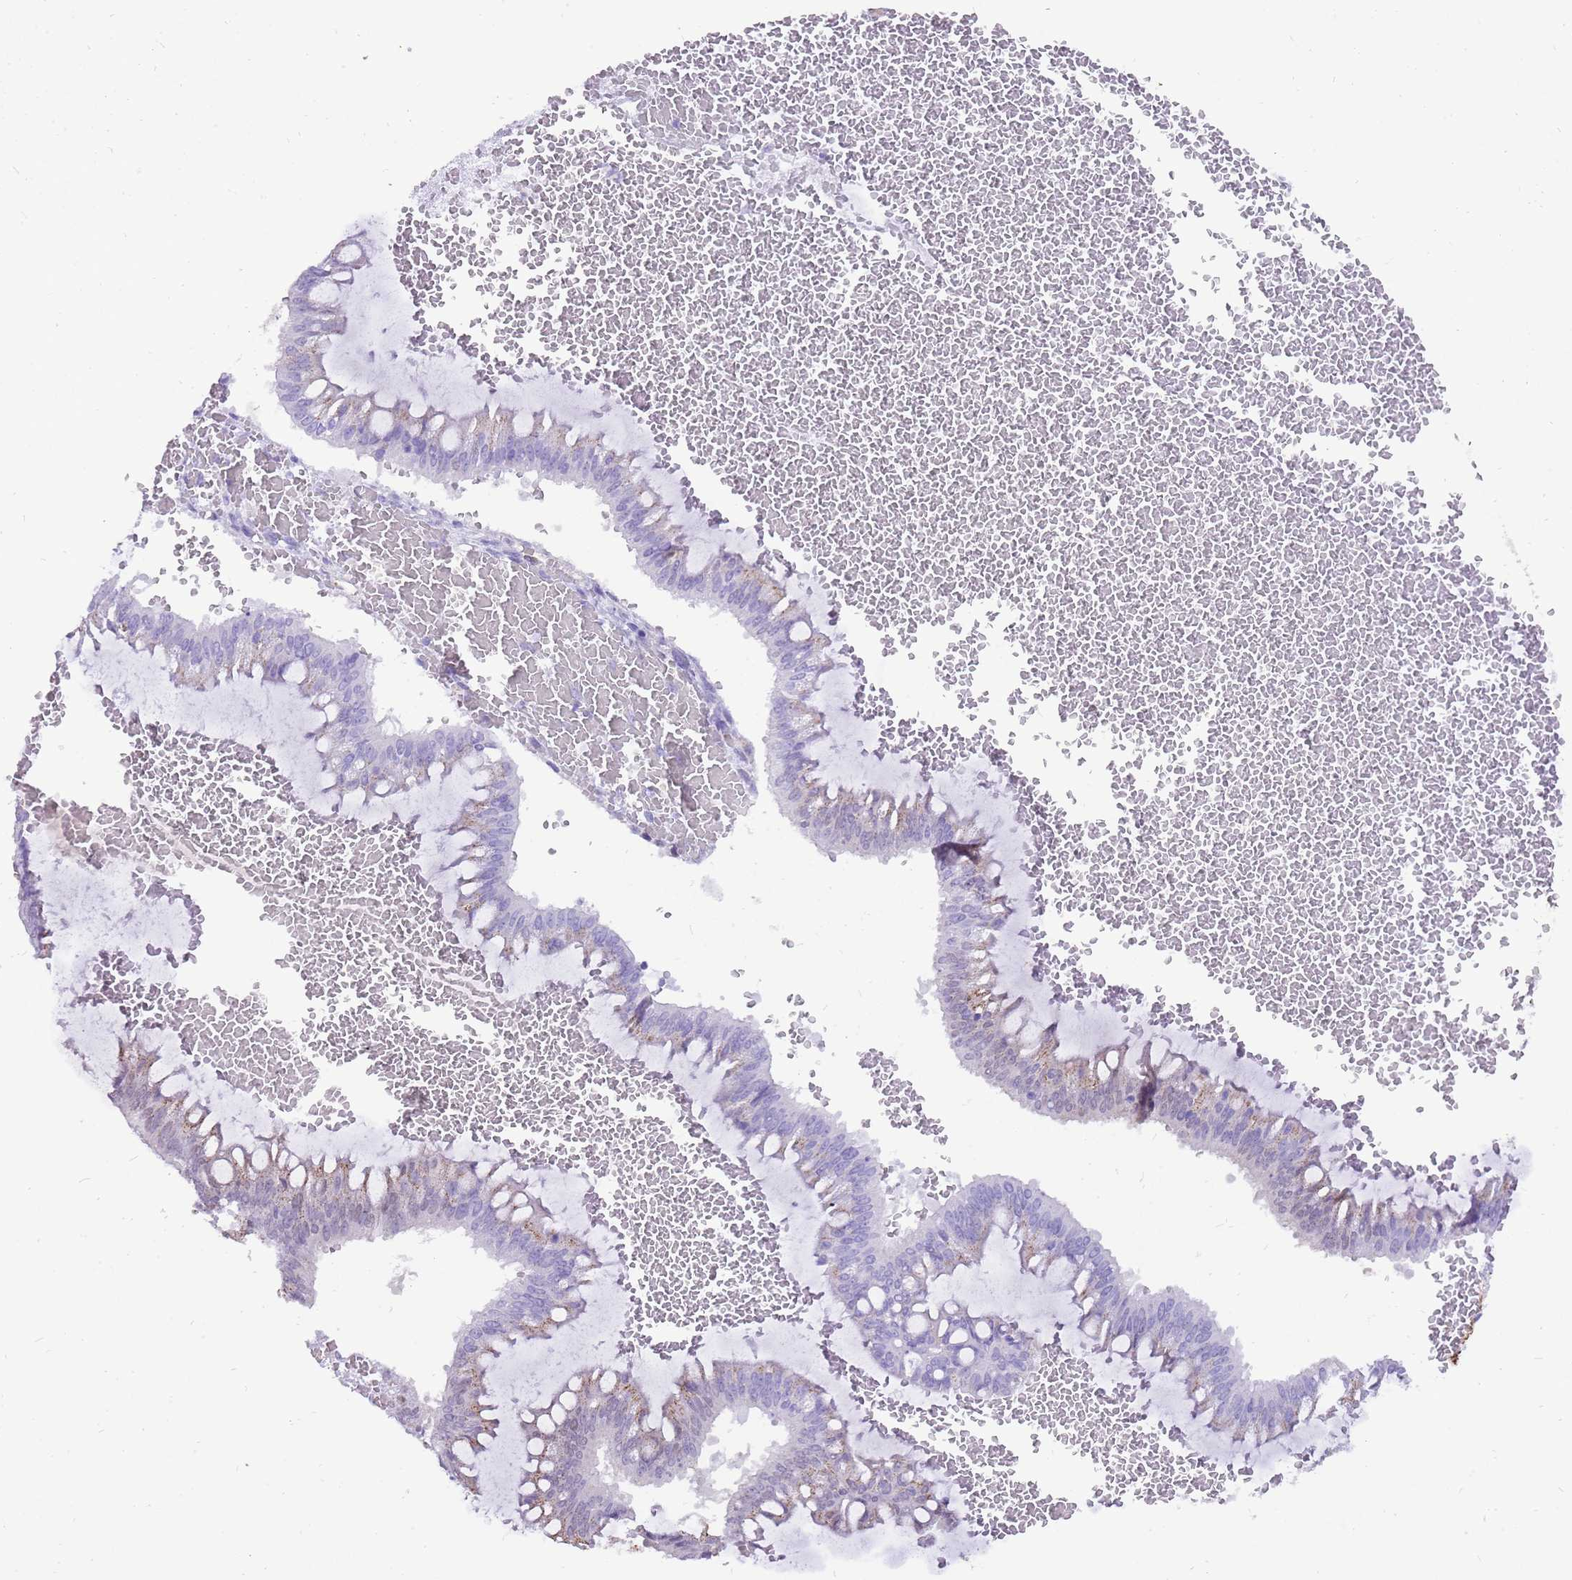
{"staining": {"intensity": "moderate", "quantity": "25%-75%", "location": "cytoplasmic/membranous"}, "tissue": "ovarian cancer", "cell_type": "Tumor cells", "image_type": "cancer", "snomed": [{"axis": "morphology", "description": "Cystadenocarcinoma, mucinous, NOS"}, {"axis": "topography", "description": "Ovary"}], "caption": "This micrograph shows immunohistochemistry staining of human ovarian cancer, with medium moderate cytoplasmic/membranous staining in about 25%-75% of tumor cells.", "gene": "PCNX1", "patient": {"sex": "female", "age": 73}}